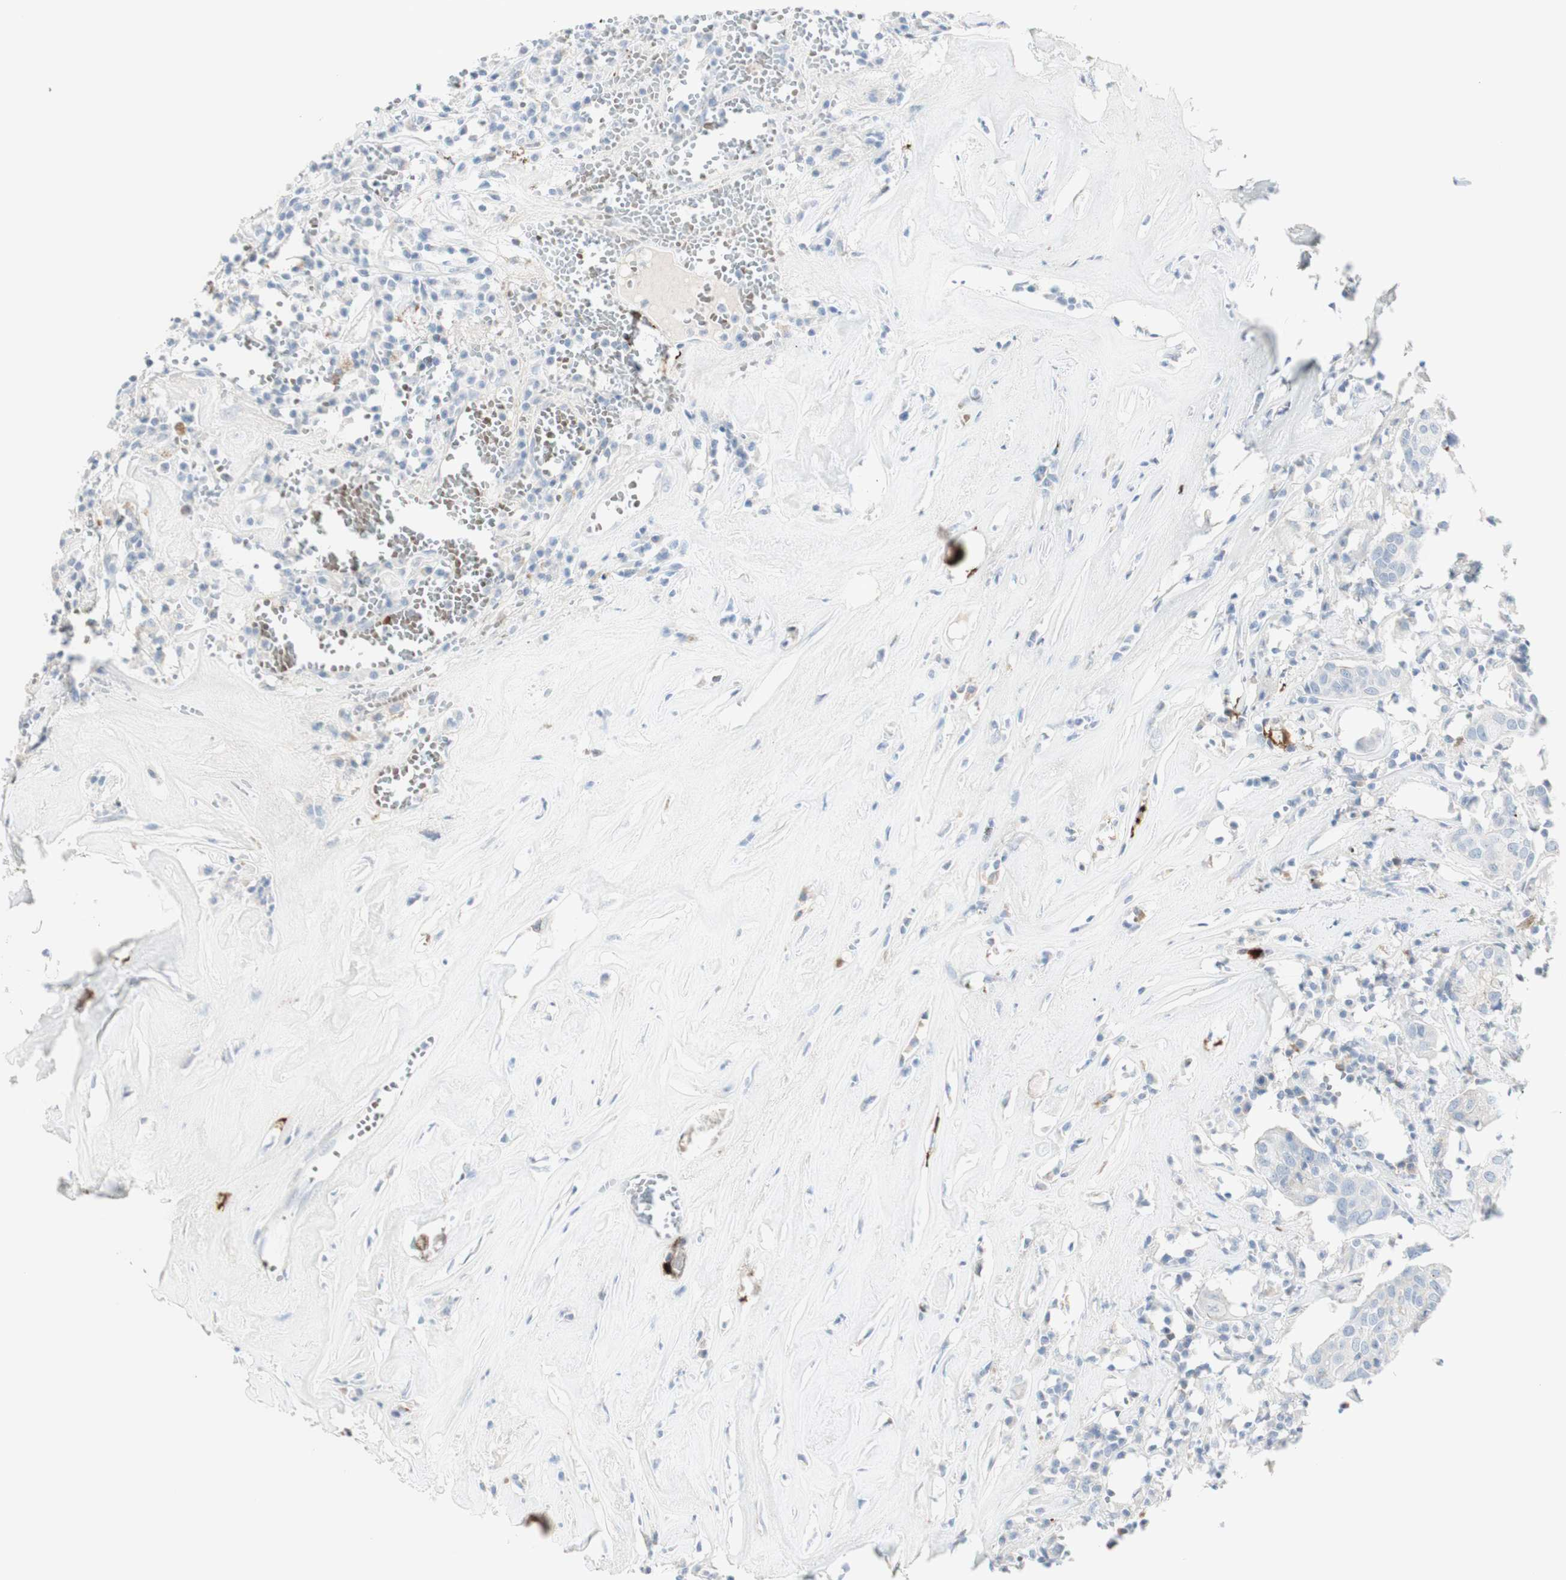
{"staining": {"intensity": "negative", "quantity": "none", "location": "none"}, "tissue": "head and neck cancer", "cell_type": "Tumor cells", "image_type": "cancer", "snomed": [{"axis": "morphology", "description": "Adenocarcinoma, NOS"}, {"axis": "topography", "description": "Salivary gland"}, {"axis": "topography", "description": "Head-Neck"}], "caption": "Human head and neck cancer (adenocarcinoma) stained for a protein using IHC displays no expression in tumor cells.", "gene": "MDK", "patient": {"sex": "female", "age": 65}}